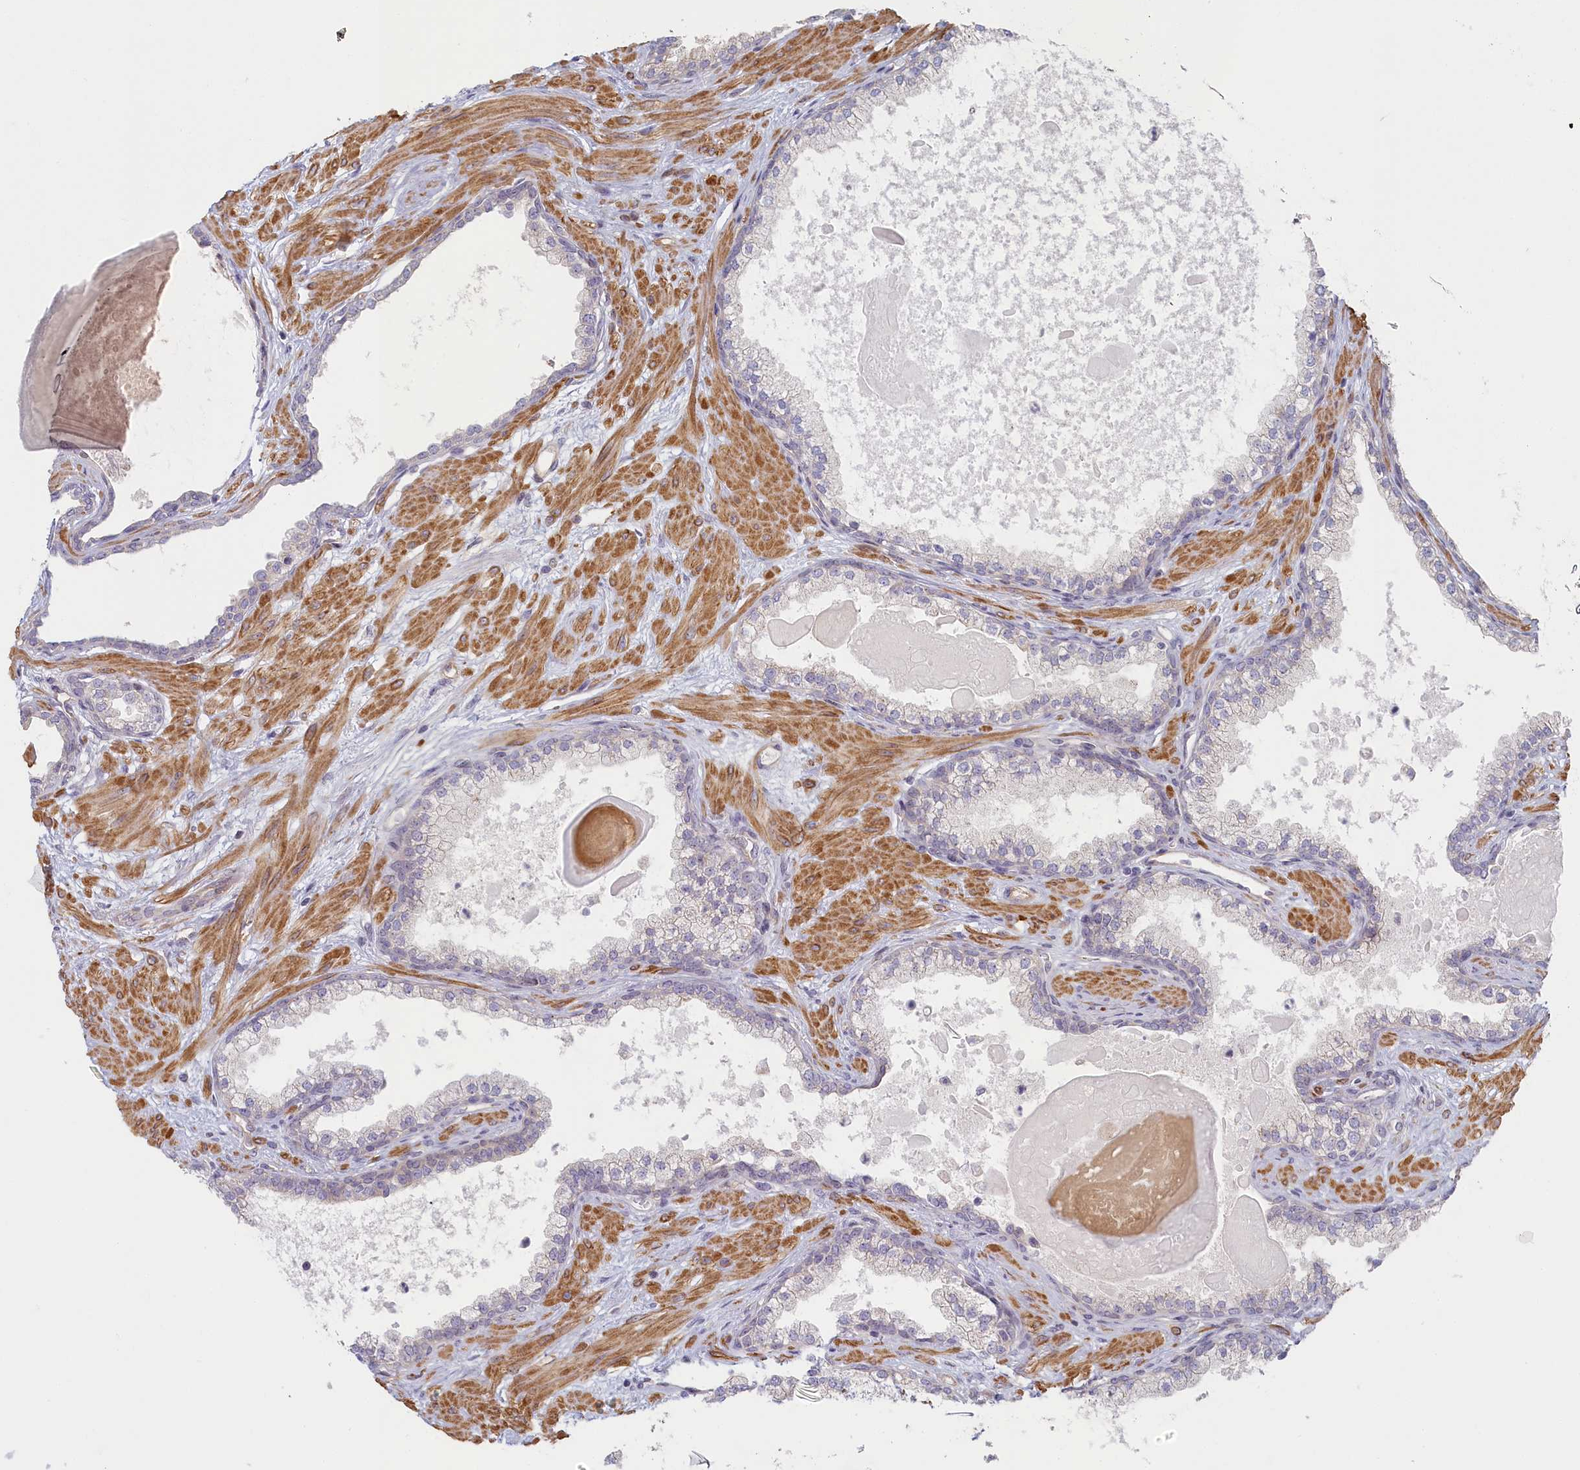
{"staining": {"intensity": "negative", "quantity": "none", "location": "none"}, "tissue": "prostate", "cell_type": "Glandular cells", "image_type": "normal", "snomed": [{"axis": "morphology", "description": "Normal tissue, NOS"}, {"axis": "topography", "description": "Prostate"}], "caption": "IHC micrograph of benign prostate stained for a protein (brown), which reveals no positivity in glandular cells. (Brightfield microscopy of DAB (3,3'-diaminobenzidine) immunohistochemistry (IHC) at high magnification).", "gene": "INTS4", "patient": {"sex": "male", "age": 57}}